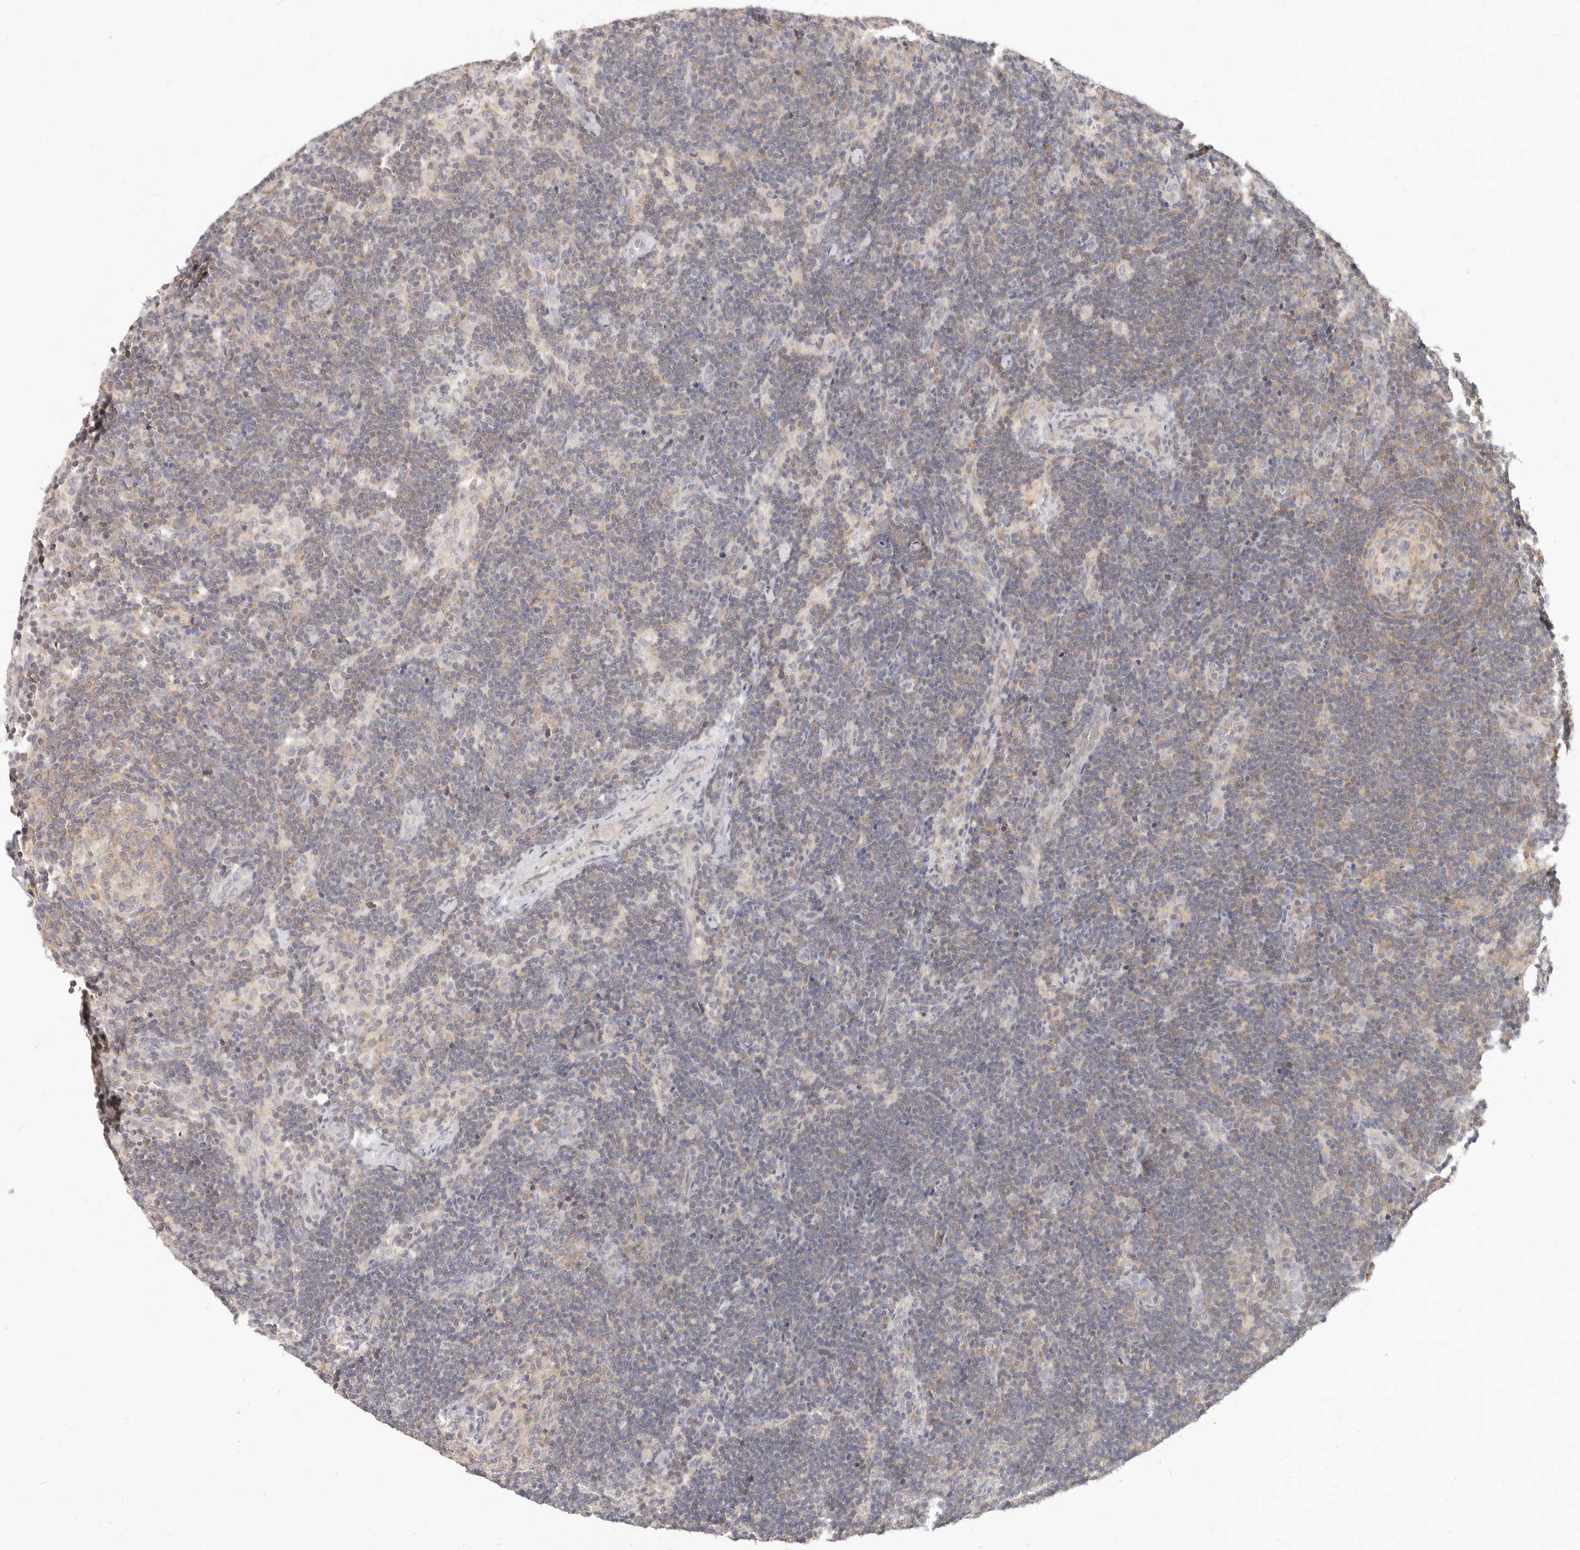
{"staining": {"intensity": "weak", "quantity": "25%-75%", "location": "cytoplasmic/membranous"}, "tissue": "lymph node", "cell_type": "Germinal center cells", "image_type": "normal", "snomed": [{"axis": "morphology", "description": "Normal tissue, NOS"}, {"axis": "topography", "description": "Lymph node"}], "caption": "Germinal center cells display weak cytoplasmic/membranous expression in approximately 25%-75% of cells in unremarkable lymph node.", "gene": "LTB4R2", "patient": {"sex": "female", "age": 22}}